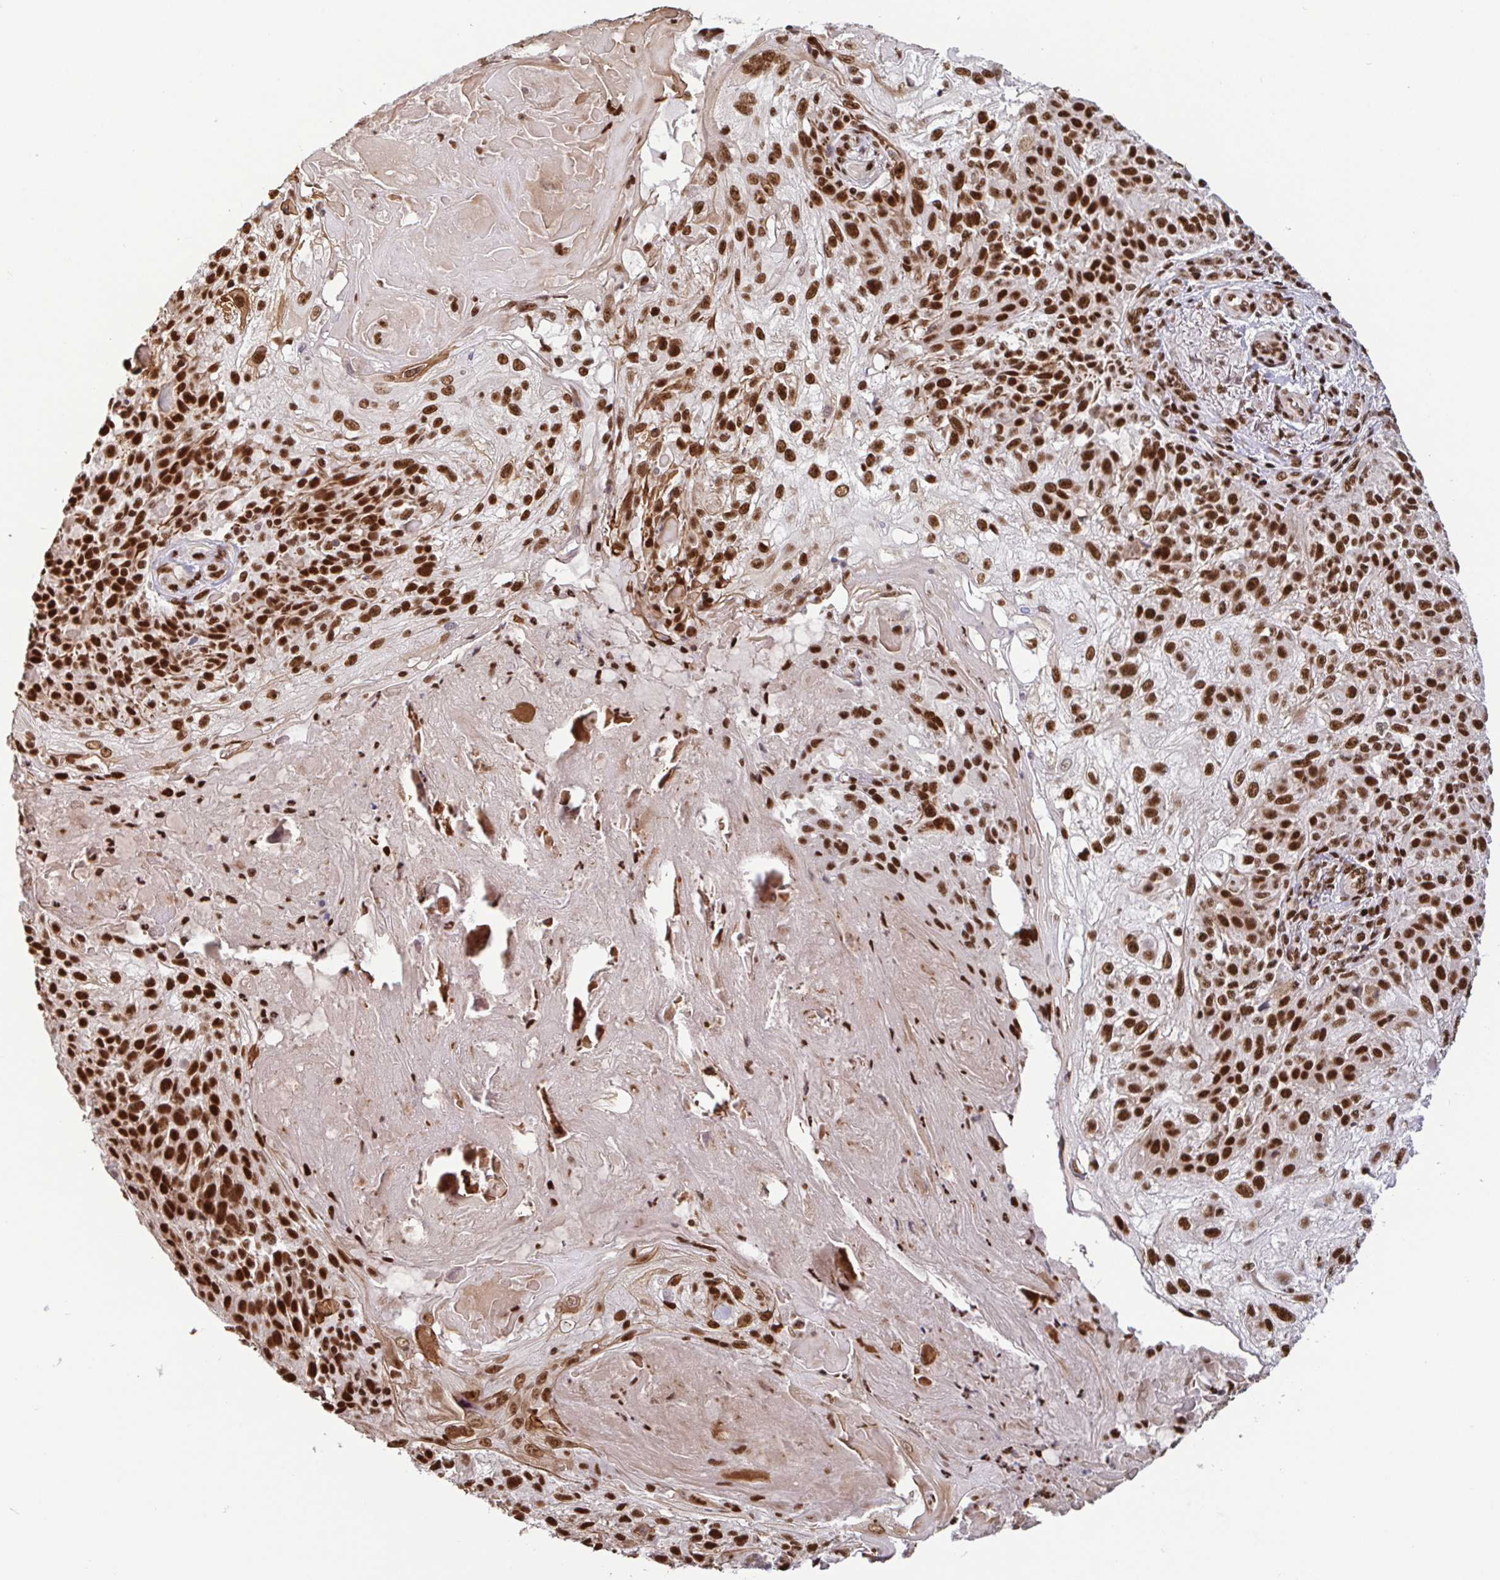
{"staining": {"intensity": "strong", "quantity": ">75%", "location": "nuclear"}, "tissue": "skin cancer", "cell_type": "Tumor cells", "image_type": "cancer", "snomed": [{"axis": "morphology", "description": "Normal tissue, NOS"}, {"axis": "morphology", "description": "Squamous cell carcinoma, NOS"}, {"axis": "topography", "description": "Skin"}], "caption": "A histopathology image of skin squamous cell carcinoma stained for a protein displays strong nuclear brown staining in tumor cells. (Brightfield microscopy of DAB IHC at high magnification).", "gene": "SP3", "patient": {"sex": "female", "age": 83}}